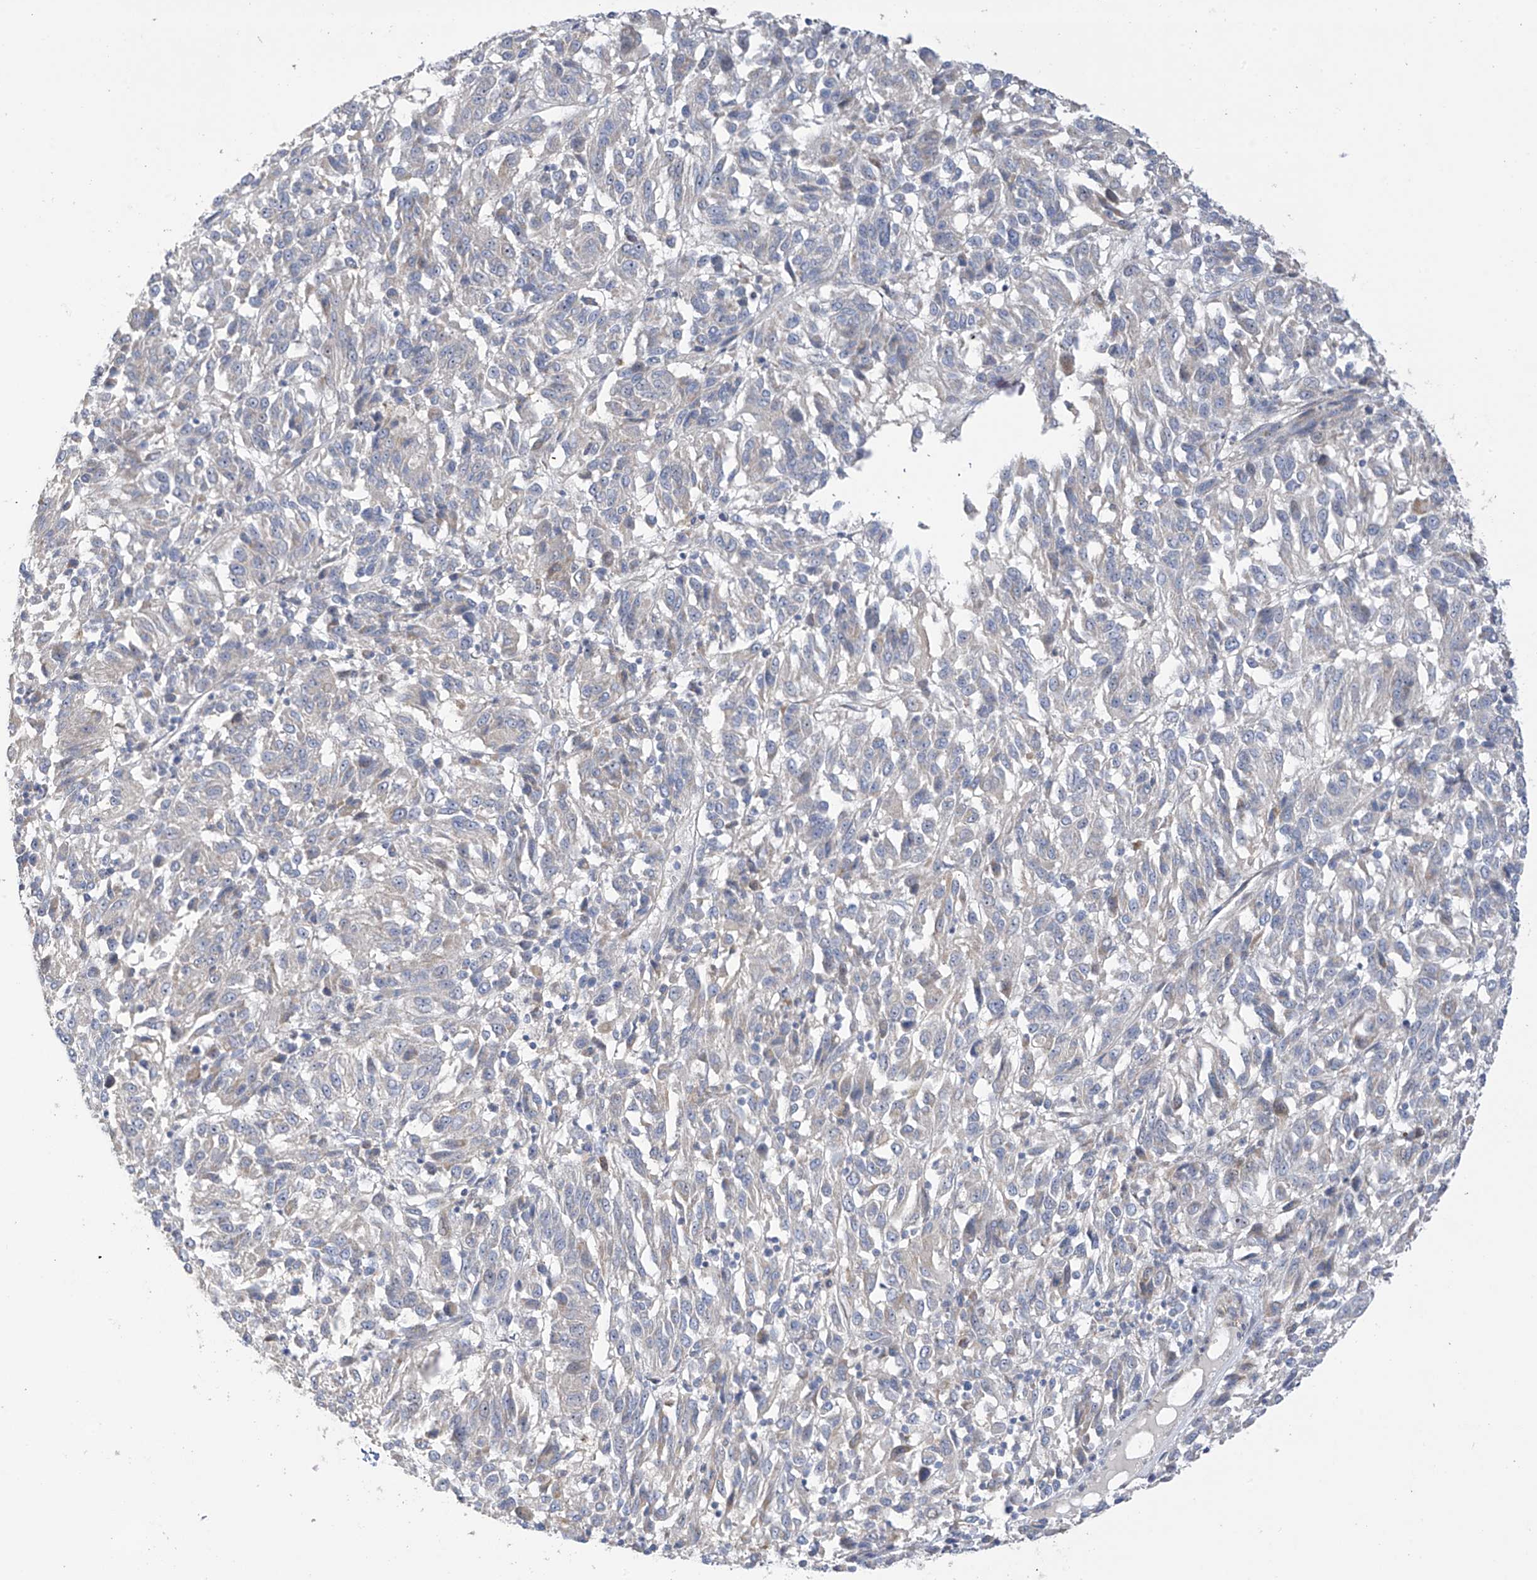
{"staining": {"intensity": "negative", "quantity": "none", "location": "none"}, "tissue": "melanoma", "cell_type": "Tumor cells", "image_type": "cancer", "snomed": [{"axis": "morphology", "description": "Malignant melanoma, NOS"}, {"axis": "topography", "description": "Skin"}], "caption": "IHC micrograph of neoplastic tissue: malignant melanoma stained with DAB (3,3'-diaminobenzidine) demonstrates no significant protein positivity in tumor cells.", "gene": "ZNF641", "patient": {"sex": "female", "age": 82}}